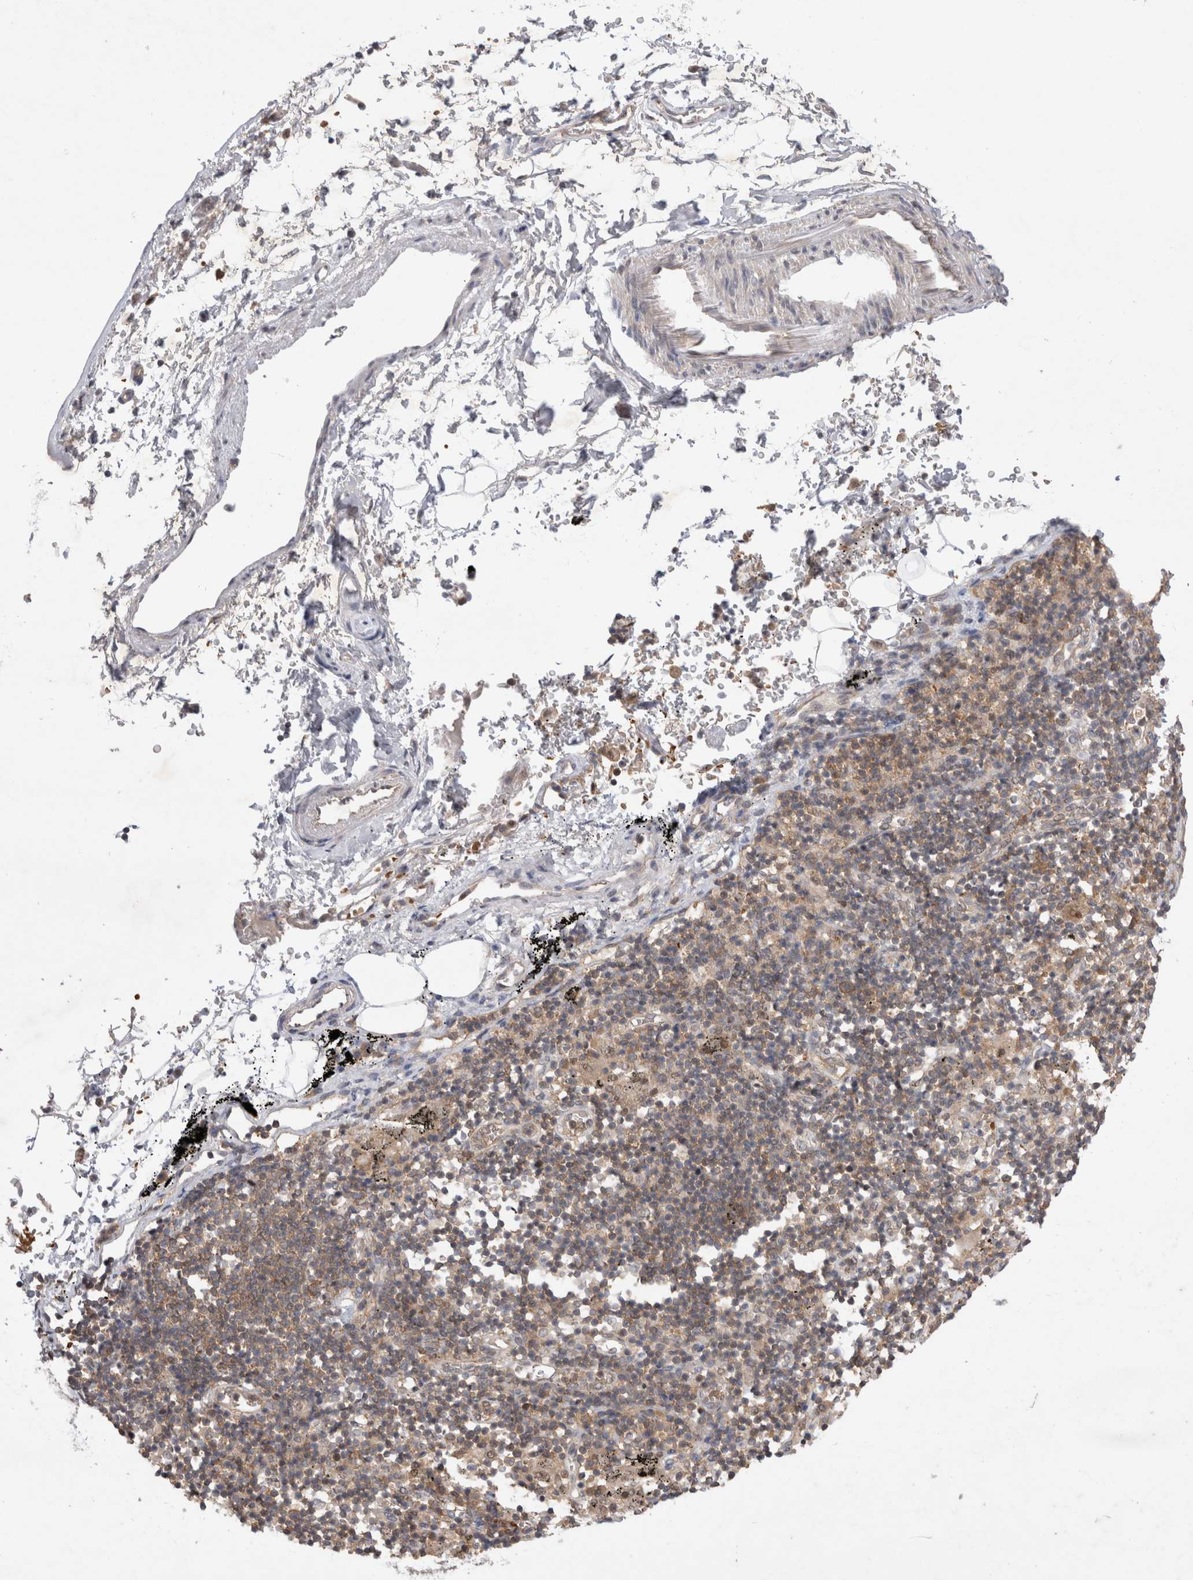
{"staining": {"intensity": "negative", "quantity": "none", "location": "none"}, "tissue": "adipose tissue", "cell_type": "Adipocytes", "image_type": "normal", "snomed": [{"axis": "morphology", "description": "Normal tissue, NOS"}, {"axis": "topography", "description": "Cartilage tissue"}, {"axis": "topography", "description": "Lung"}], "caption": "Immunohistochemical staining of normal adipose tissue displays no significant positivity in adipocytes.", "gene": "EIF3E", "patient": {"sex": "female", "age": 77}}